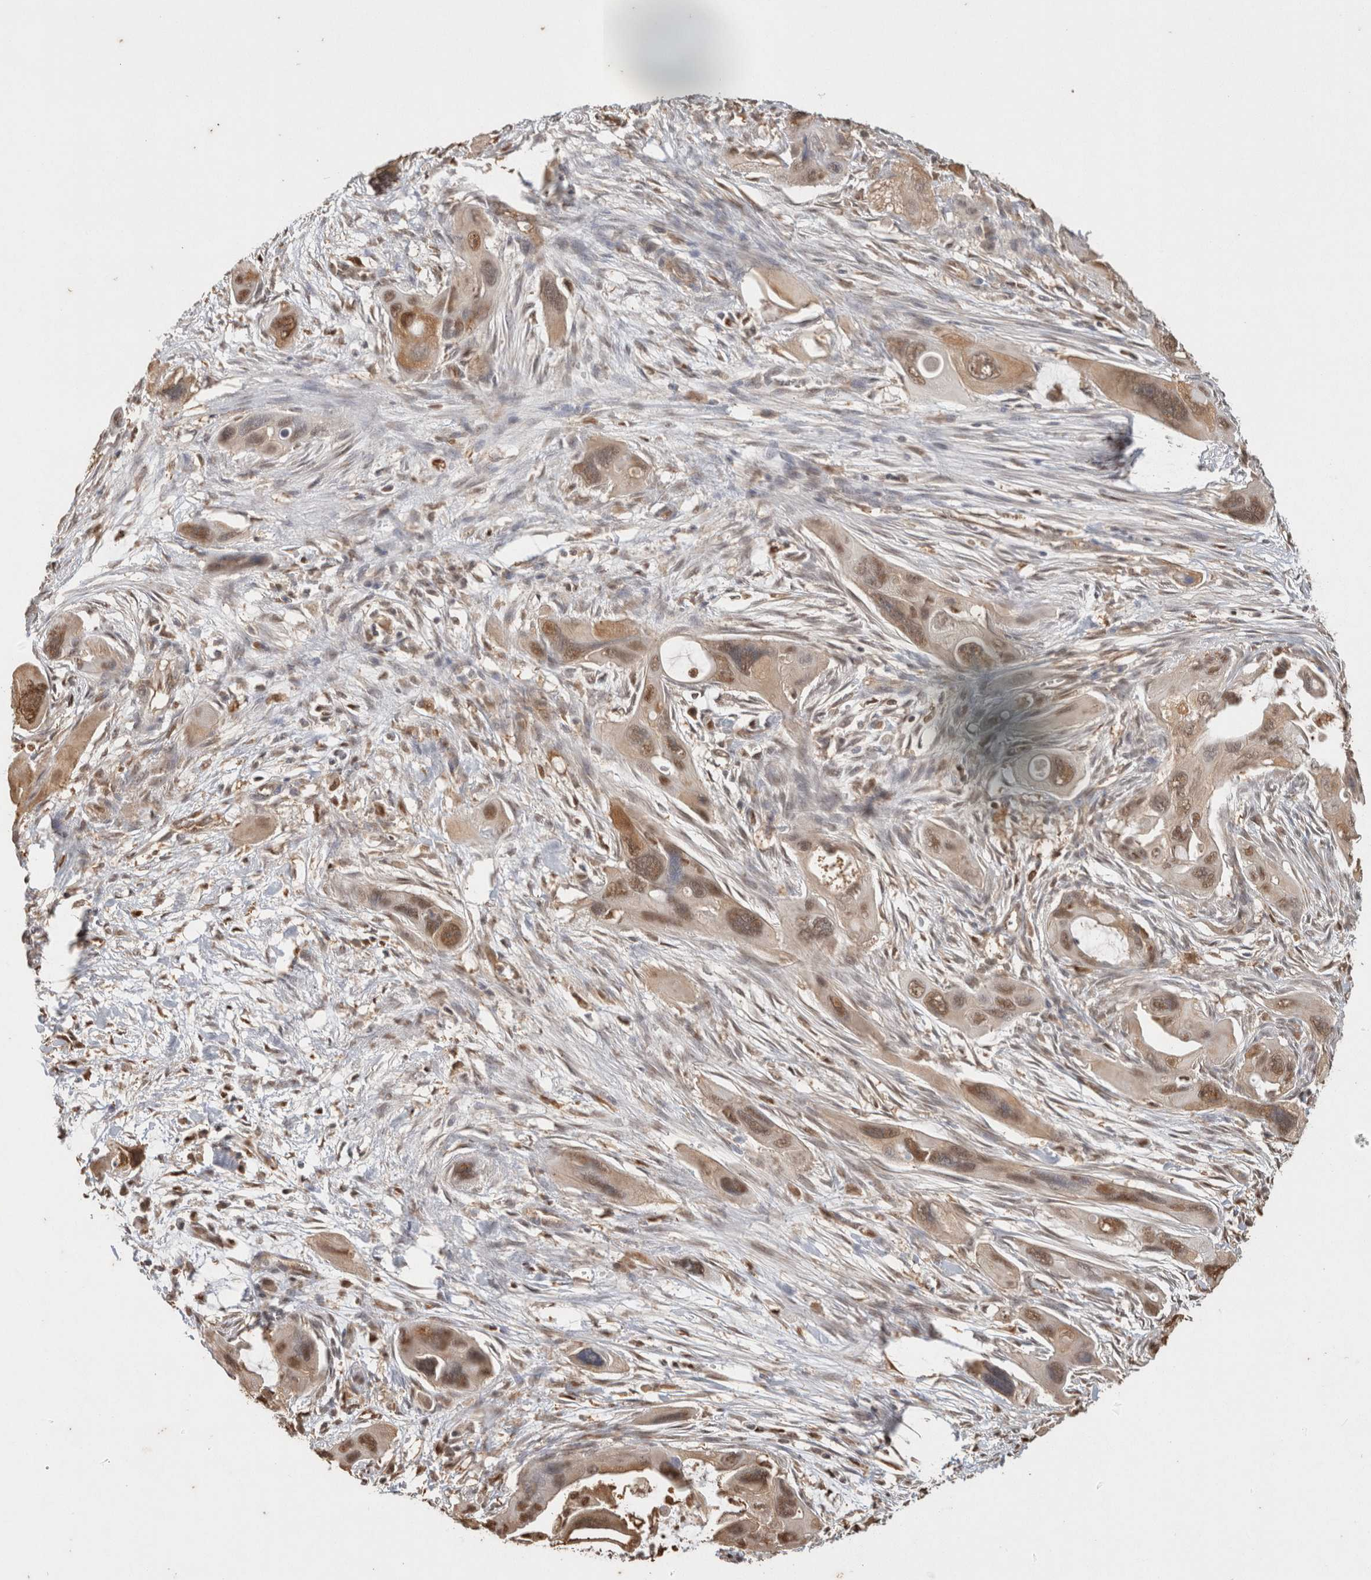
{"staining": {"intensity": "moderate", "quantity": ">75%", "location": "nuclear"}, "tissue": "pancreatic cancer", "cell_type": "Tumor cells", "image_type": "cancer", "snomed": [{"axis": "morphology", "description": "Adenocarcinoma, NOS"}, {"axis": "topography", "description": "Pancreas"}], "caption": "Pancreatic cancer (adenocarcinoma) stained with immunohistochemistry (IHC) displays moderate nuclear staining in approximately >75% of tumor cells. The staining was performed using DAB (3,3'-diaminobenzidine), with brown indicating positive protein expression. Nuclei are stained blue with hematoxylin.", "gene": "YWHAH", "patient": {"sex": "male", "age": 73}}